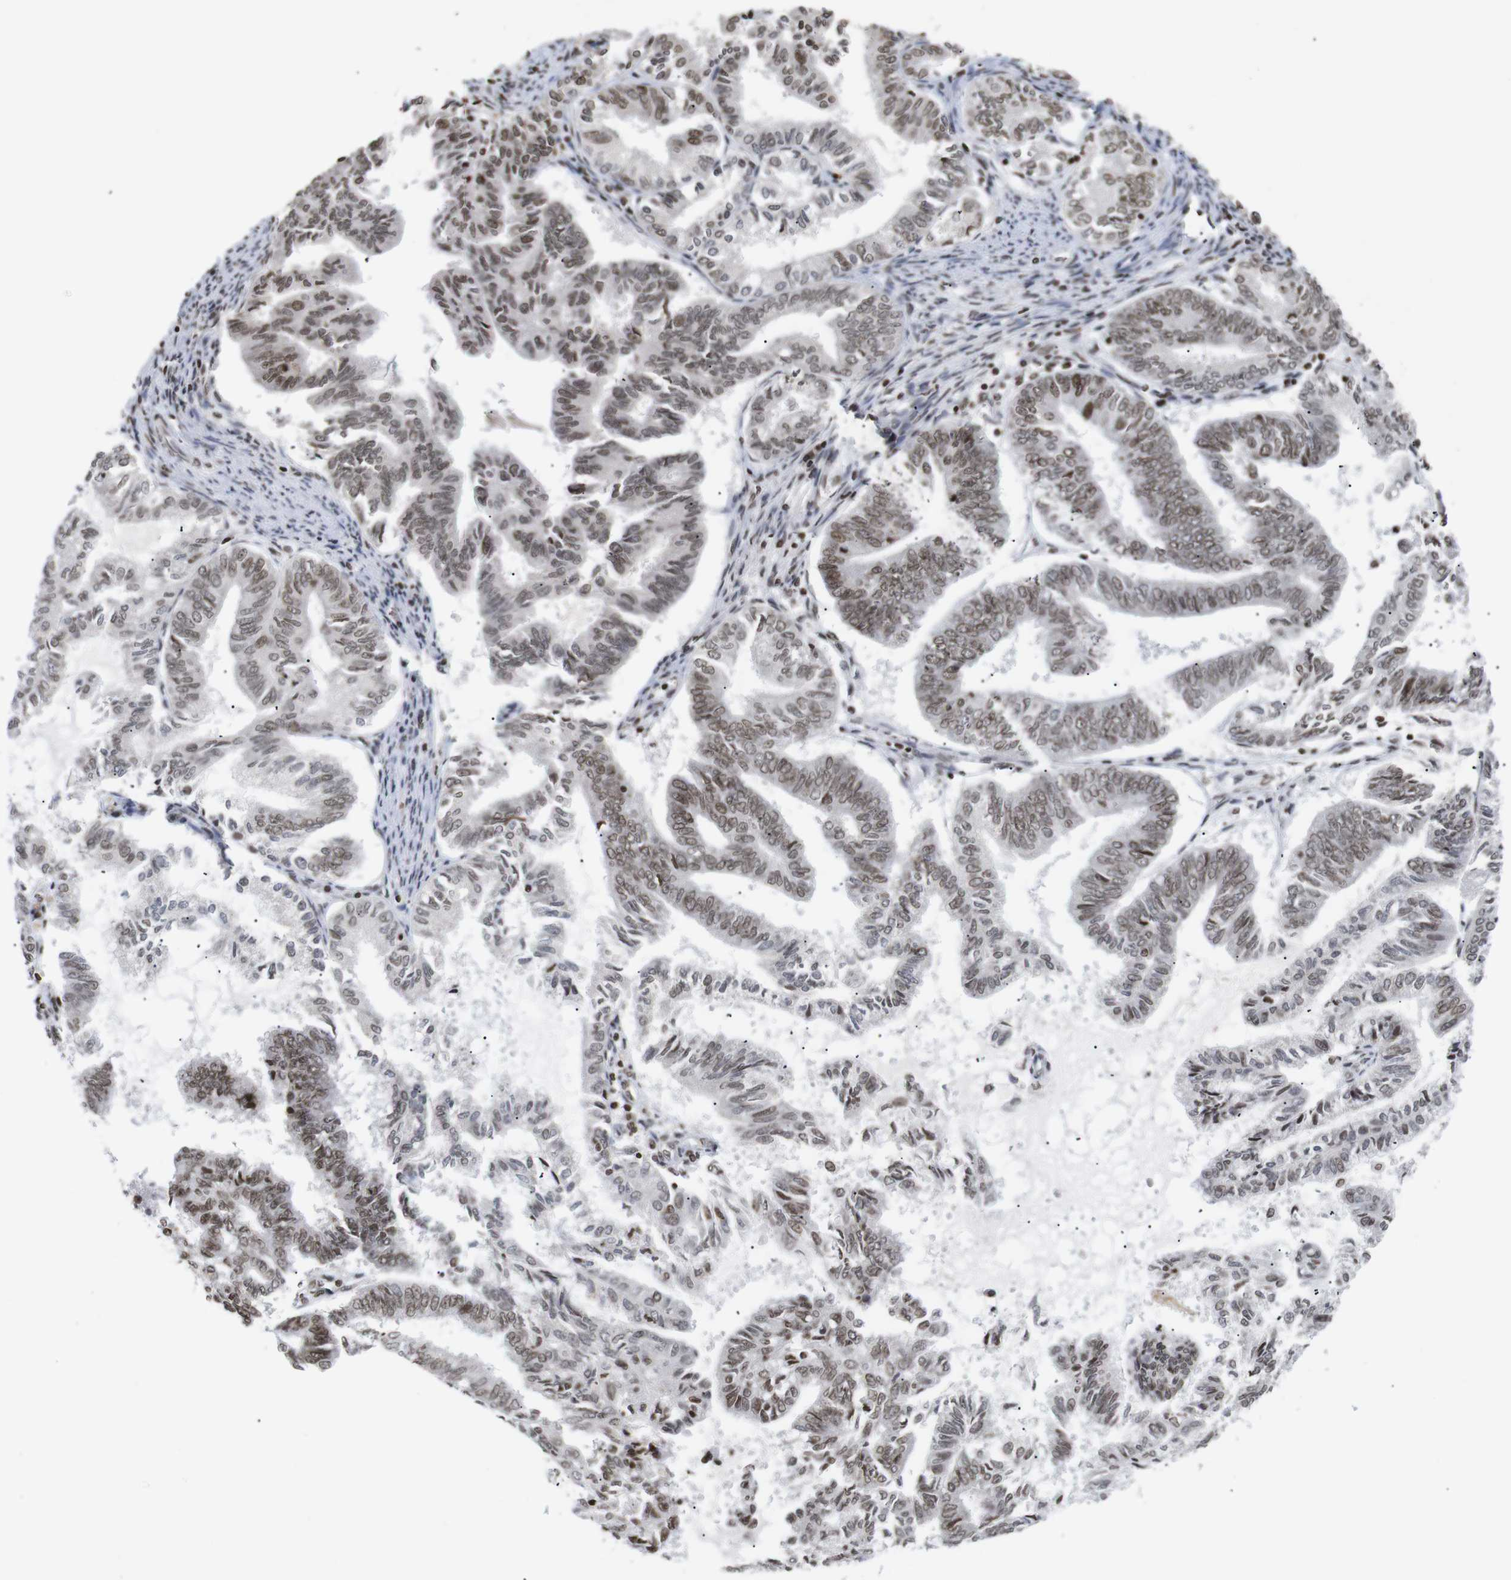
{"staining": {"intensity": "moderate", "quantity": ">75%", "location": "nuclear"}, "tissue": "endometrial cancer", "cell_type": "Tumor cells", "image_type": "cancer", "snomed": [{"axis": "morphology", "description": "Adenocarcinoma, NOS"}, {"axis": "topography", "description": "Endometrium"}], "caption": "Protein expression analysis of endometrial adenocarcinoma reveals moderate nuclear positivity in about >75% of tumor cells.", "gene": "ETV5", "patient": {"sex": "female", "age": 86}}